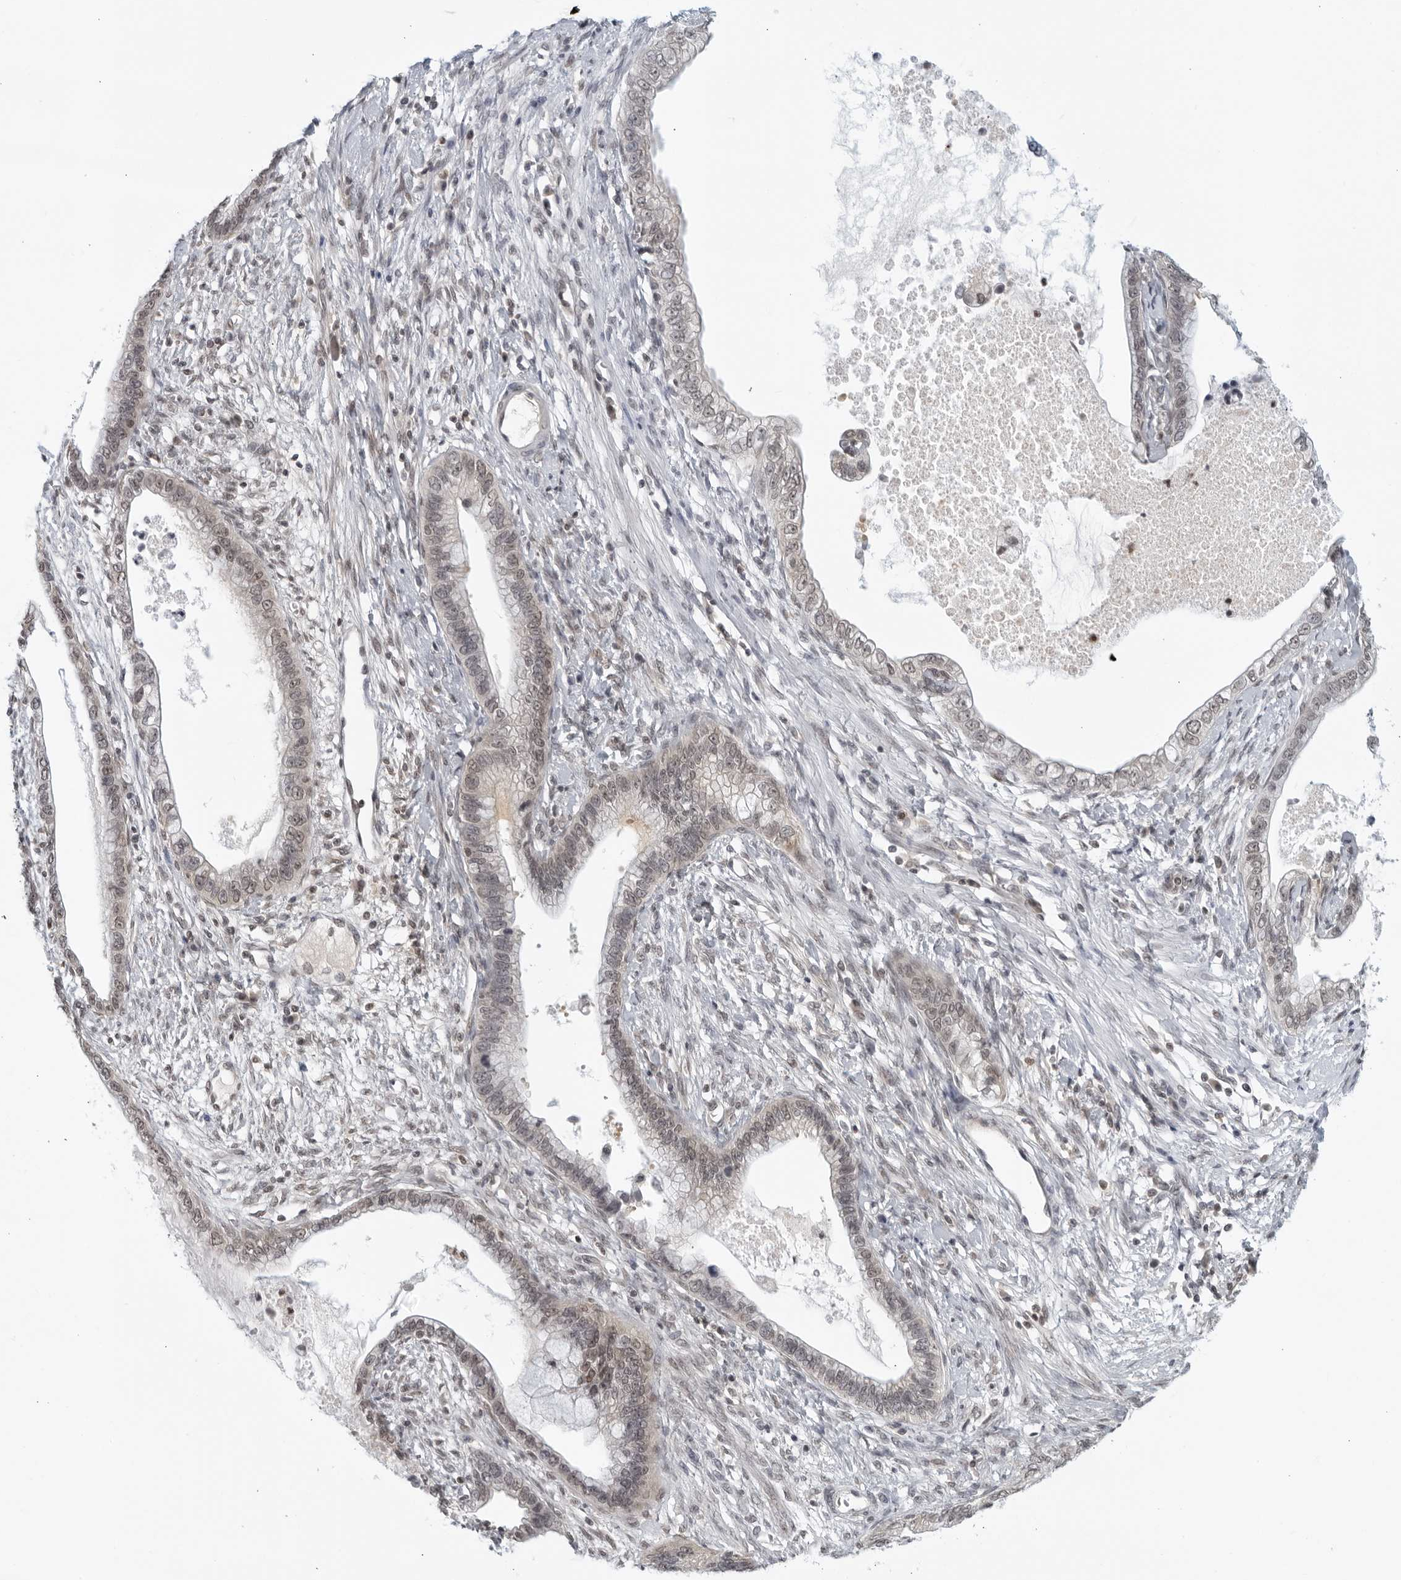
{"staining": {"intensity": "weak", "quantity": "25%-75%", "location": "nuclear"}, "tissue": "cervical cancer", "cell_type": "Tumor cells", "image_type": "cancer", "snomed": [{"axis": "morphology", "description": "Adenocarcinoma, NOS"}, {"axis": "topography", "description": "Cervix"}], "caption": "About 25%-75% of tumor cells in cervical adenocarcinoma demonstrate weak nuclear protein expression as visualized by brown immunohistochemical staining.", "gene": "CC2D1B", "patient": {"sex": "female", "age": 44}}